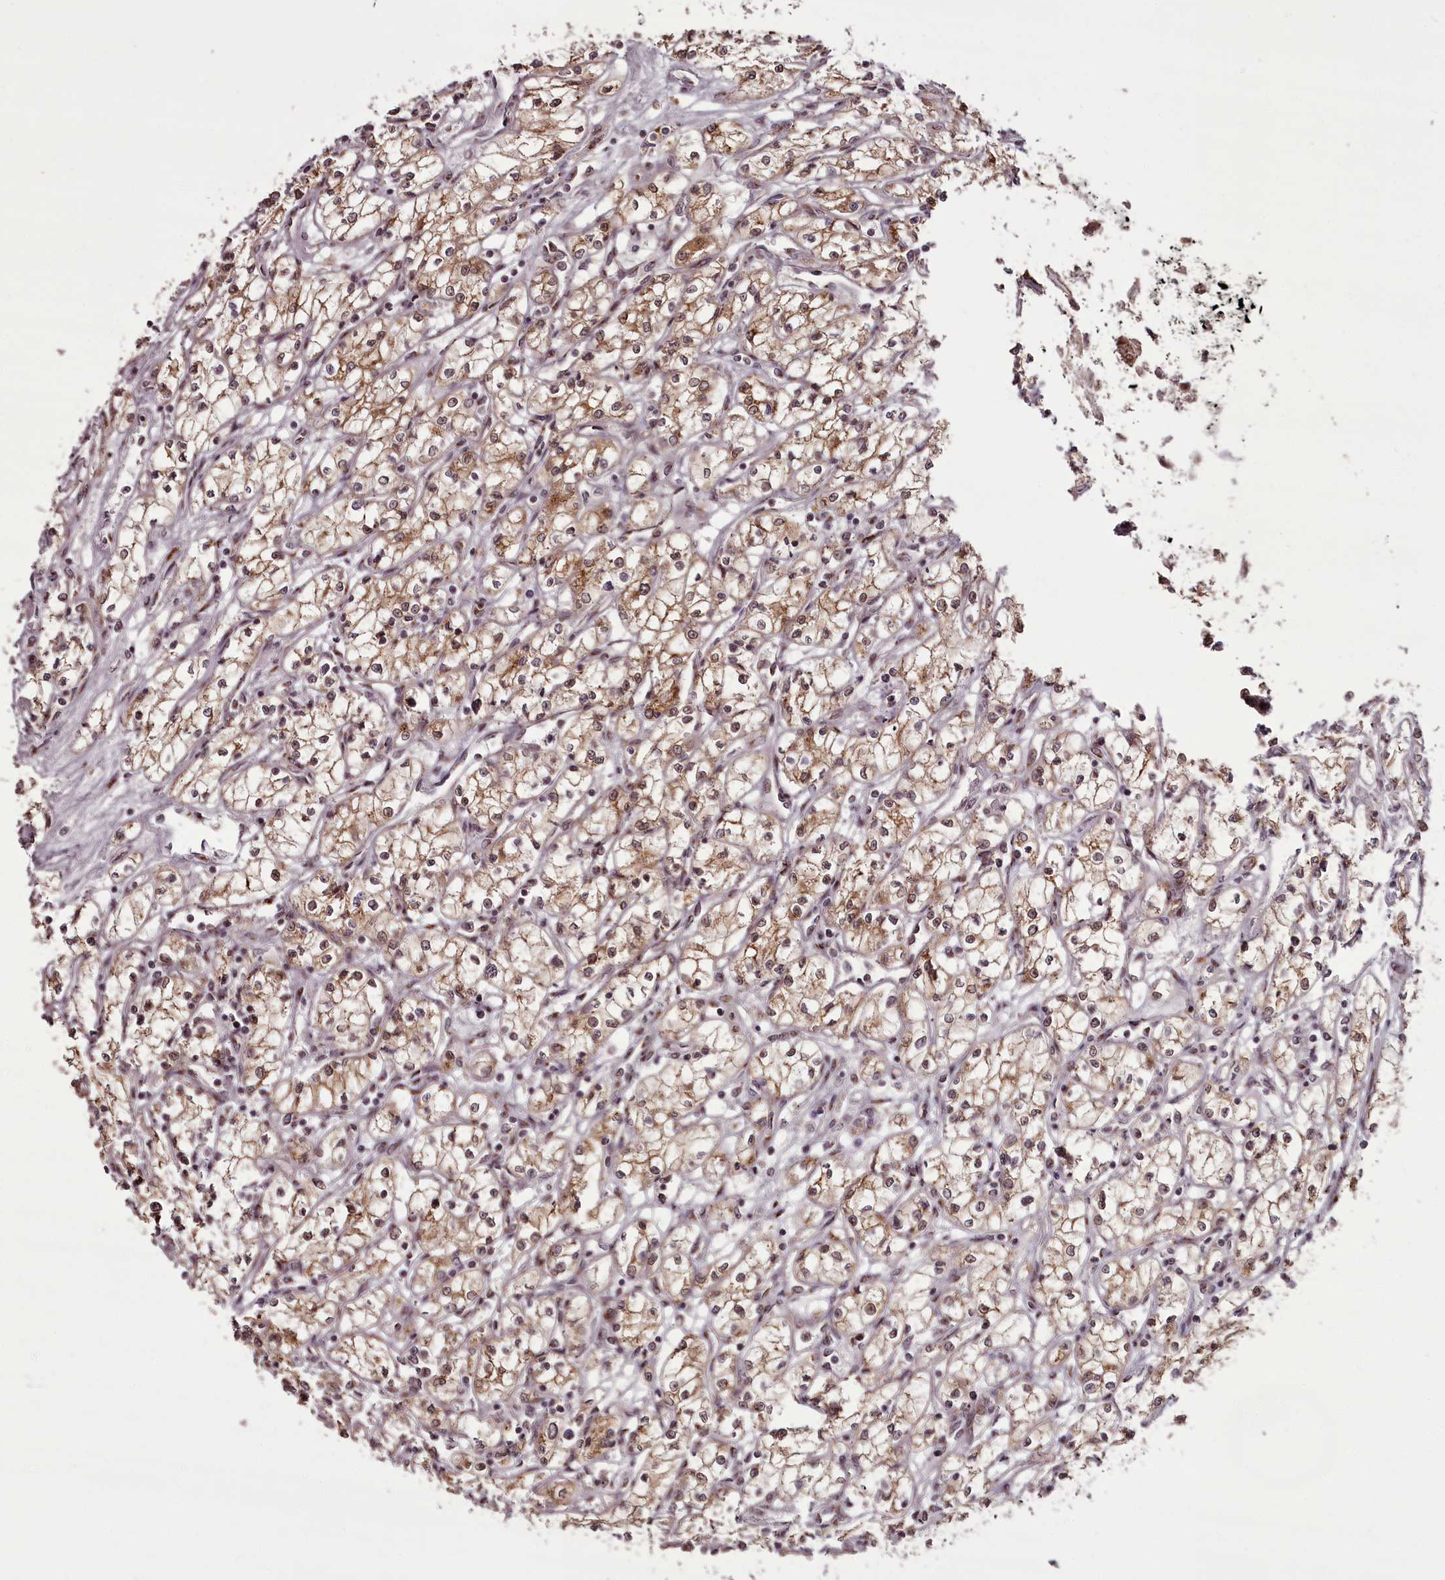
{"staining": {"intensity": "weak", "quantity": ">75%", "location": "cytoplasmic/membranous"}, "tissue": "renal cancer", "cell_type": "Tumor cells", "image_type": "cancer", "snomed": [{"axis": "morphology", "description": "Adenocarcinoma, NOS"}, {"axis": "topography", "description": "Kidney"}], "caption": "Human renal cancer stained for a protein (brown) exhibits weak cytoplasmic/membranous positive staining in about >75% of tumor cells.", "gene": "CEP83", "patient": {"sex": "male", "age": 59}}